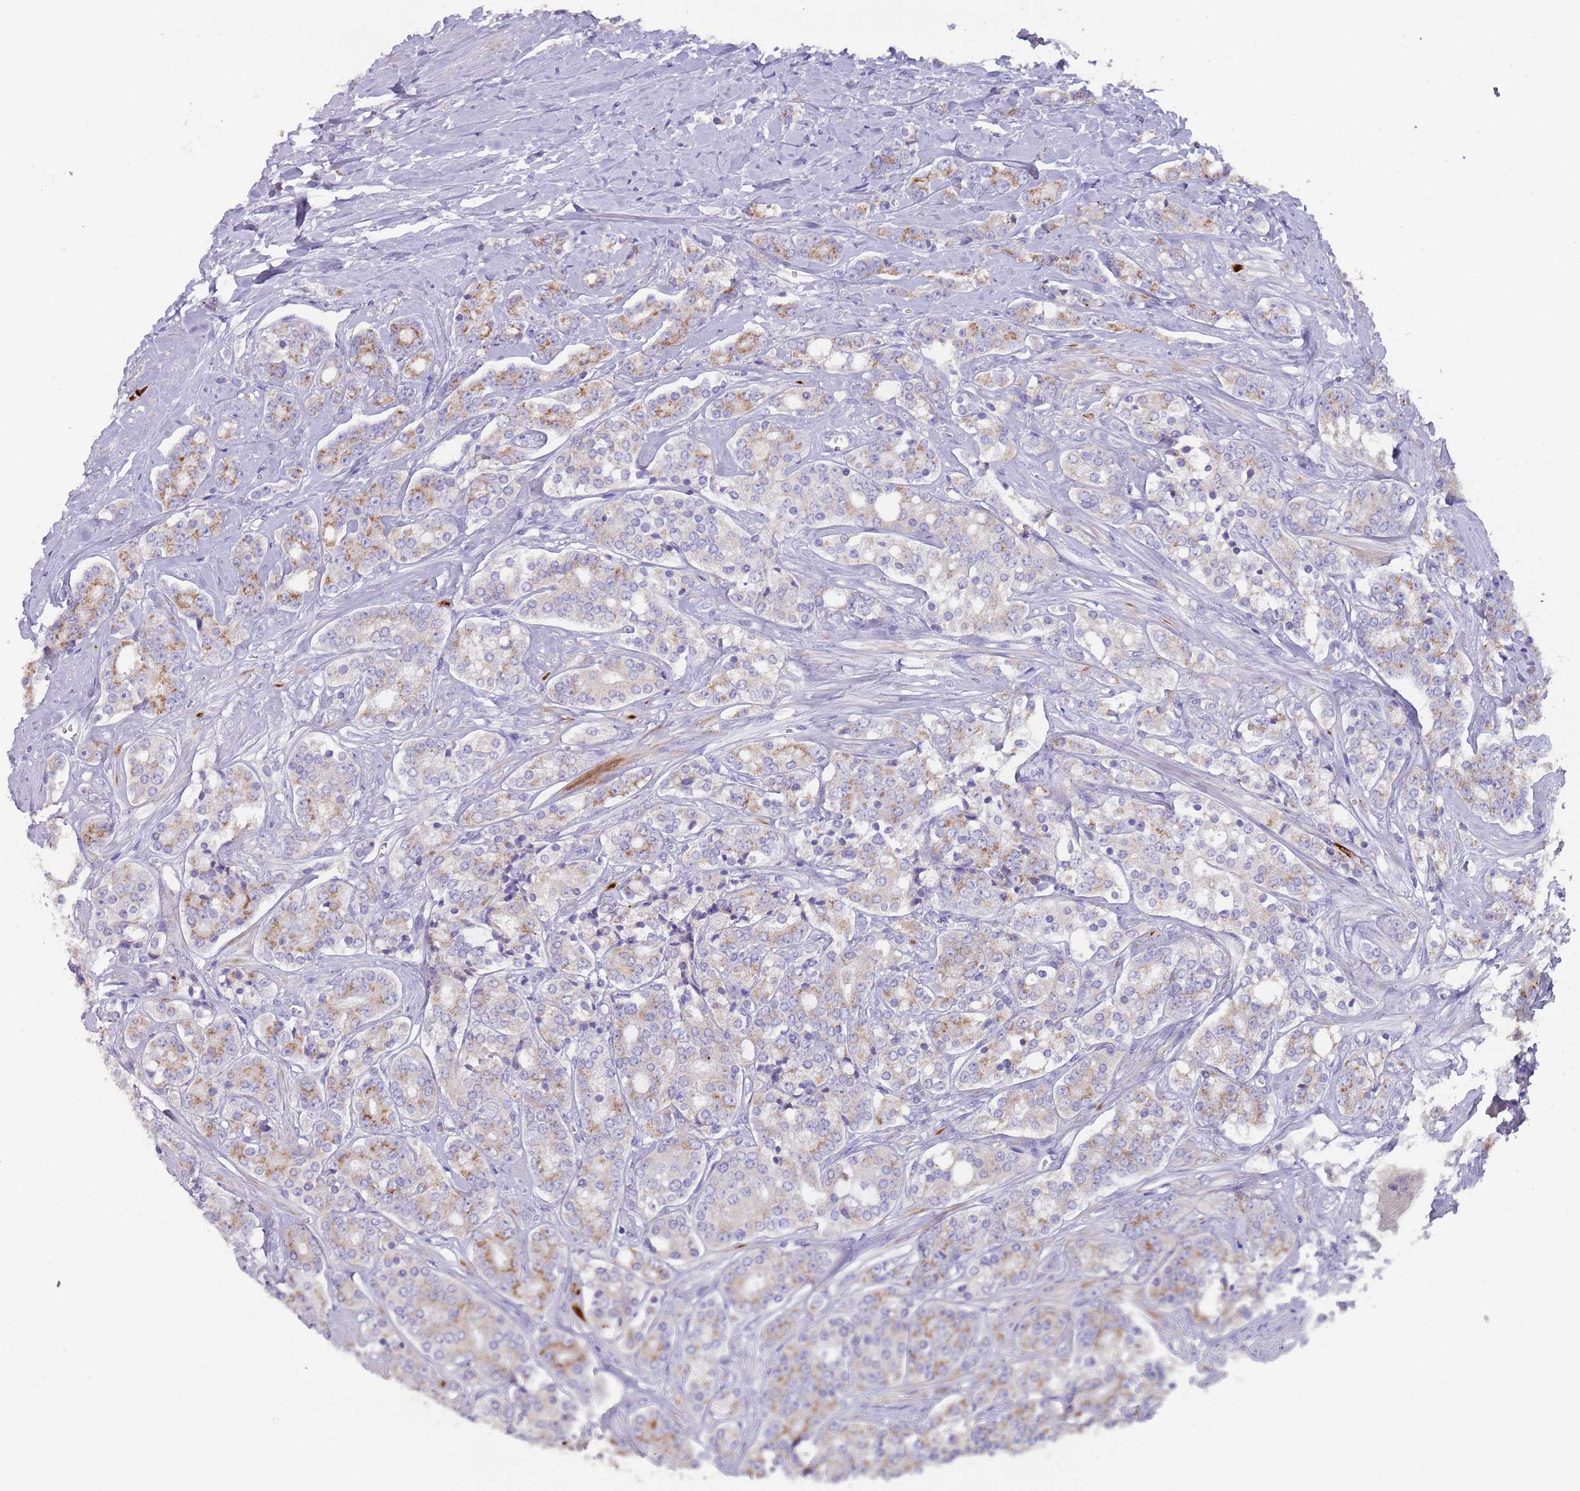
{"staining": {"intensity": "moderate", "quantity": "25%-75%", "location": "cytoplasmic/membranous"}, "tissue": "prostate cancer", "cell_type": "Tumor cells", "image_type": "cancer", "snomed": [{"axis": "morphology", "description": "Adenocarcinoma, High grade"}, {"axis": "topography", "description": "Prostate"}], "caption": "Immunohistochemistry (IHC) photomicrograph of human prostate high-grade adenocarcinoma stained for a protein (brown), which shows medium levels of moderate cytoplasmic/membranous positivity in about 25%-75% of tumor cells.", "gene": "TMEM251", "patient": {"sex": "male", "age": 62}}